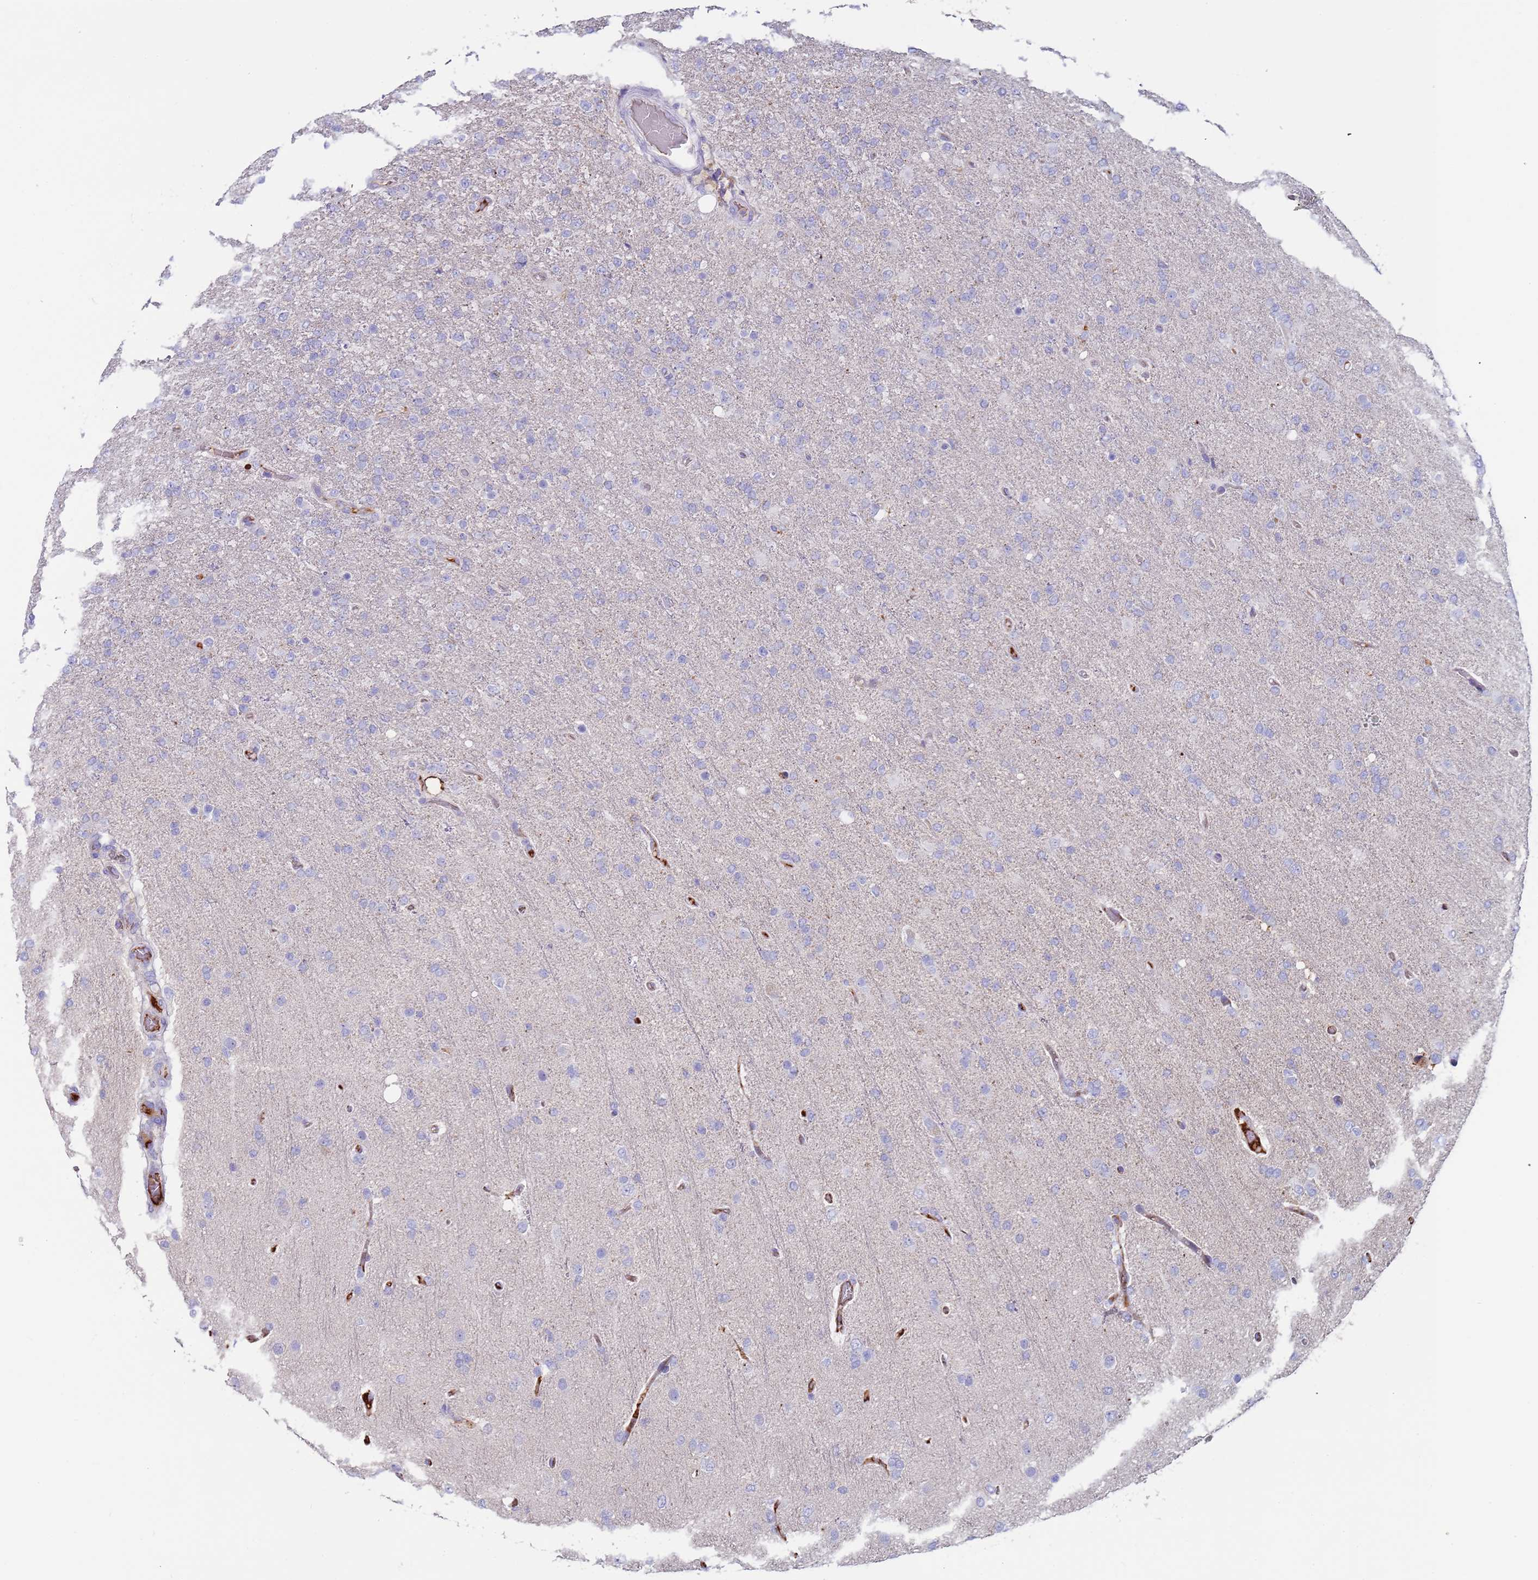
{"staining": {"intensity": "negative", "quantity": "none", "location": "none"}, "tissue": "glioma", "cell_type": "Tumor cells", "image_type": "cancer", "snomed": [{"axis": "morphology", "description": "Glioma, malignant, High grade"}, {"axis": "topography", "description": "Brain"}], "caption": "Glioma was stained to show a protein in brown. There is no significant expression in tumor cells. (Stains: DAB IHC with hematoxylin counter stain, Microscopy: brightfield microscopy at high magnification).", "gene": "CYSLTR2", "patient": {"sex": "female", "age": 74}}